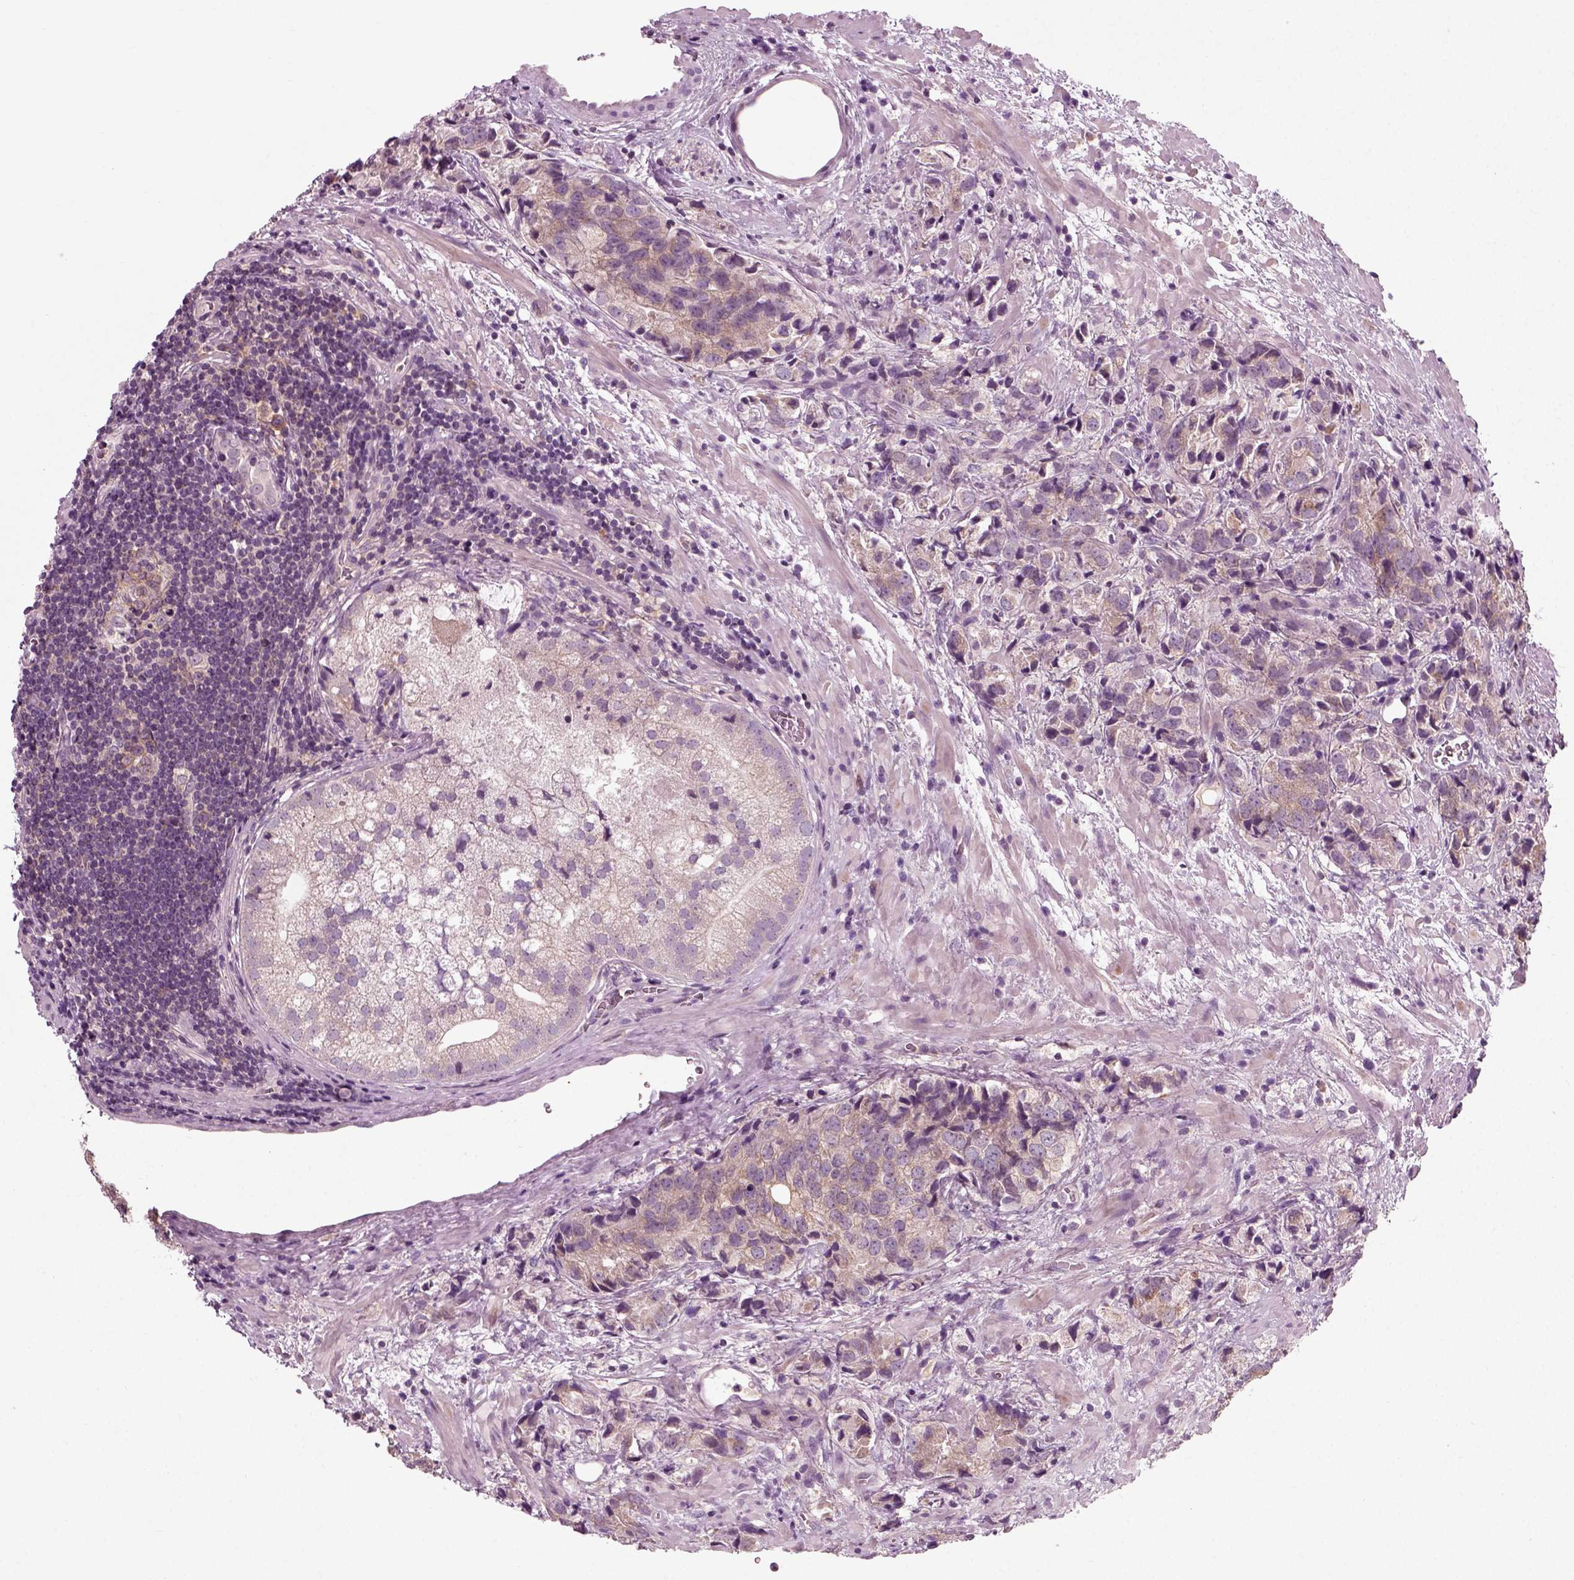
{"staining": {"intensity": "moderate", "quantity": "<25%", "location": "cytoplasmic/membranous"}, "tissue": "prostate cancer", "cell_type": "Tumor cells", "image_type": "cancer", "snomed": [{"axis": "morphology", "description": "Adenocarcinoma, NOS"}, {"axis": "topography", "description": "Prostate and seminal vesicle, NOS"}], "caption": "This is an image of immunohistochemistry staining of prostate cancer (adenocarcinoma), which shows moderate expression in the cytoplasmic/membranous of tumor cells.", "gene": "RND2", "patient": {"sex": "male", "age": 63}}